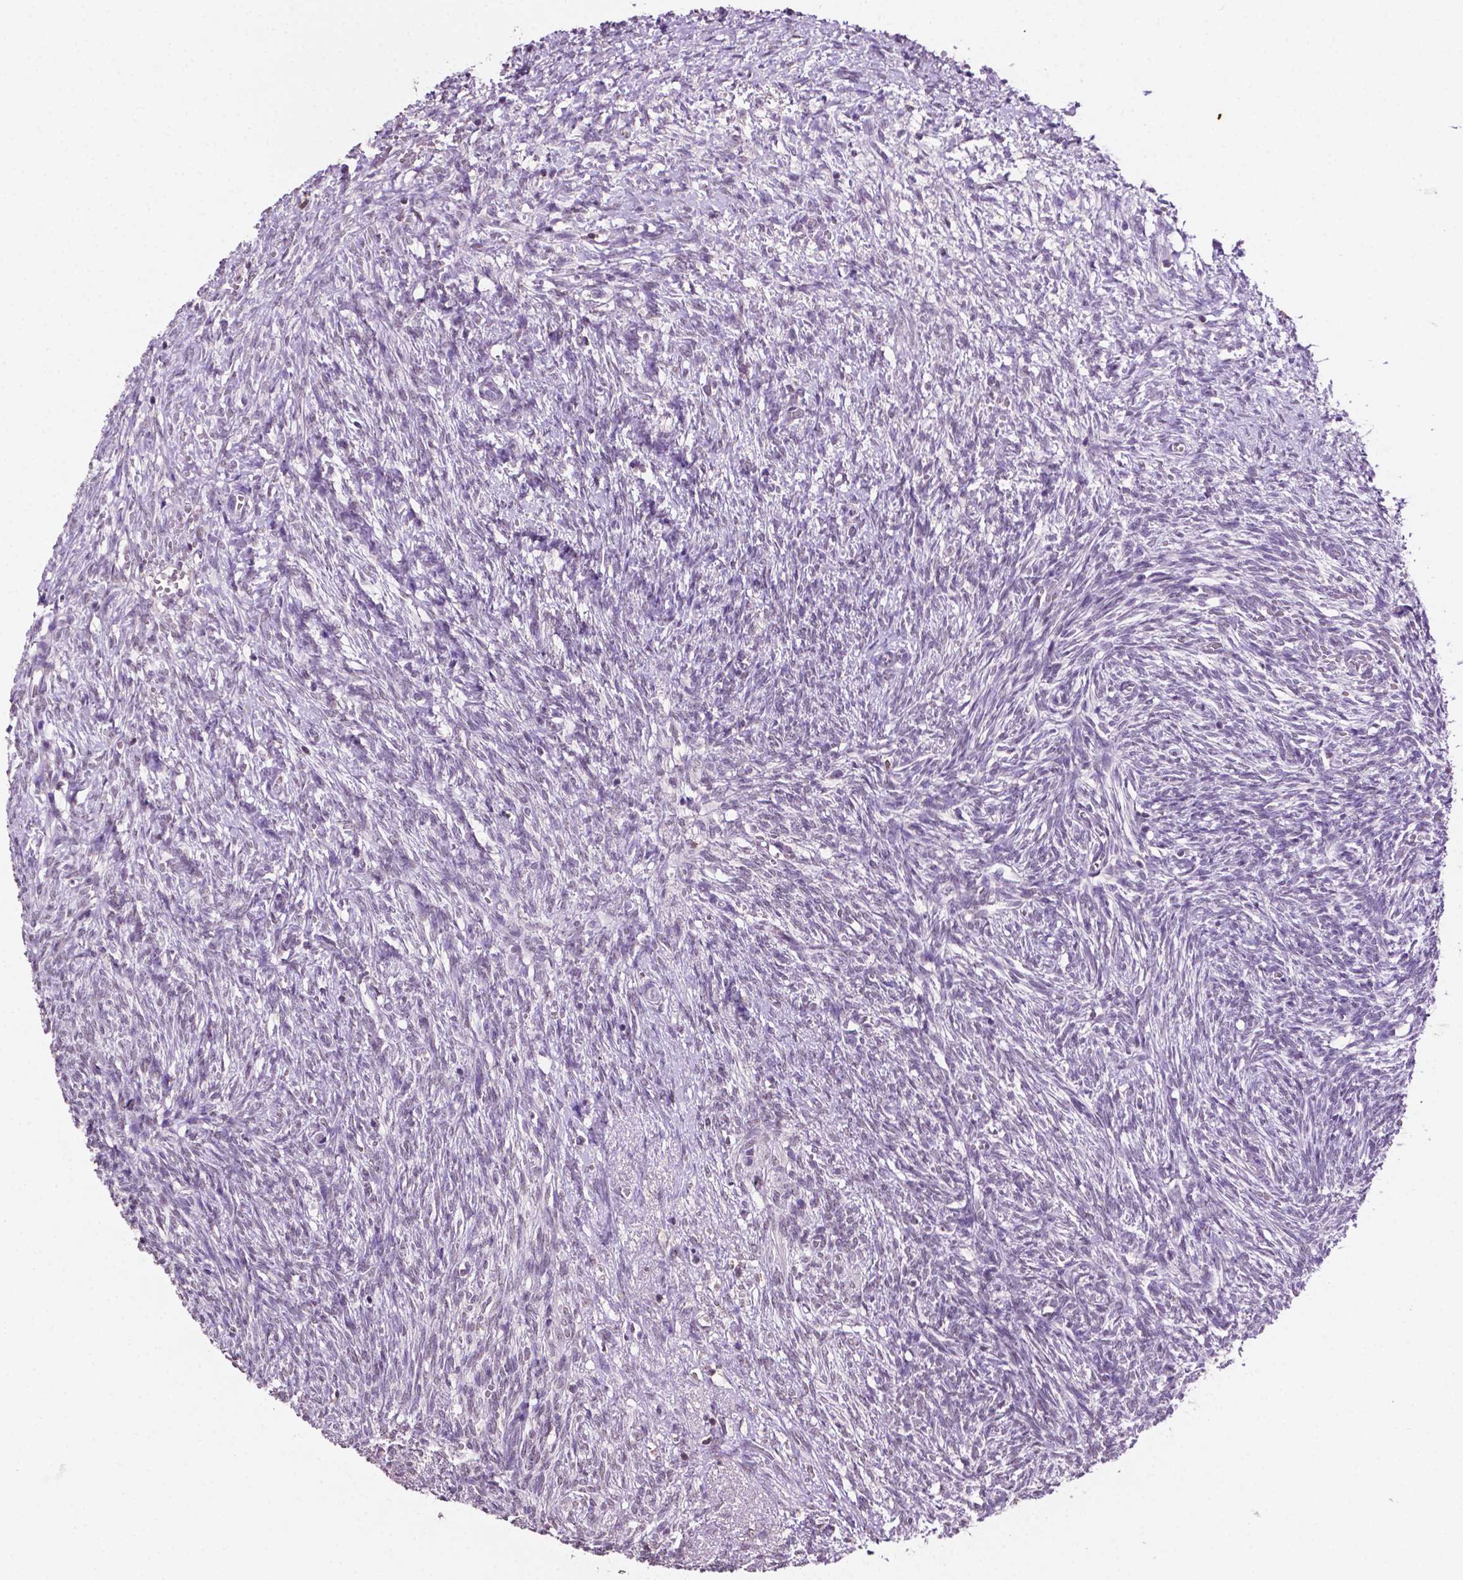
{"staining": {"intensity": "negative", "quantity": "none", "location": "none"}, "tissue": "ovary", "cell_type": "Follicle cells", "image_type": "normal", "snomed": [{"axis": "morphology", "description": "Normal tissue, NOS"}, {"axis": "topography", "description": "Ovary"}], "caption": "Micrograph shows no significant protein staining in follicle cells of unremarkable ovary.", "gene": "PTPN6", "patient": {"sex": "female", "age": 46}}